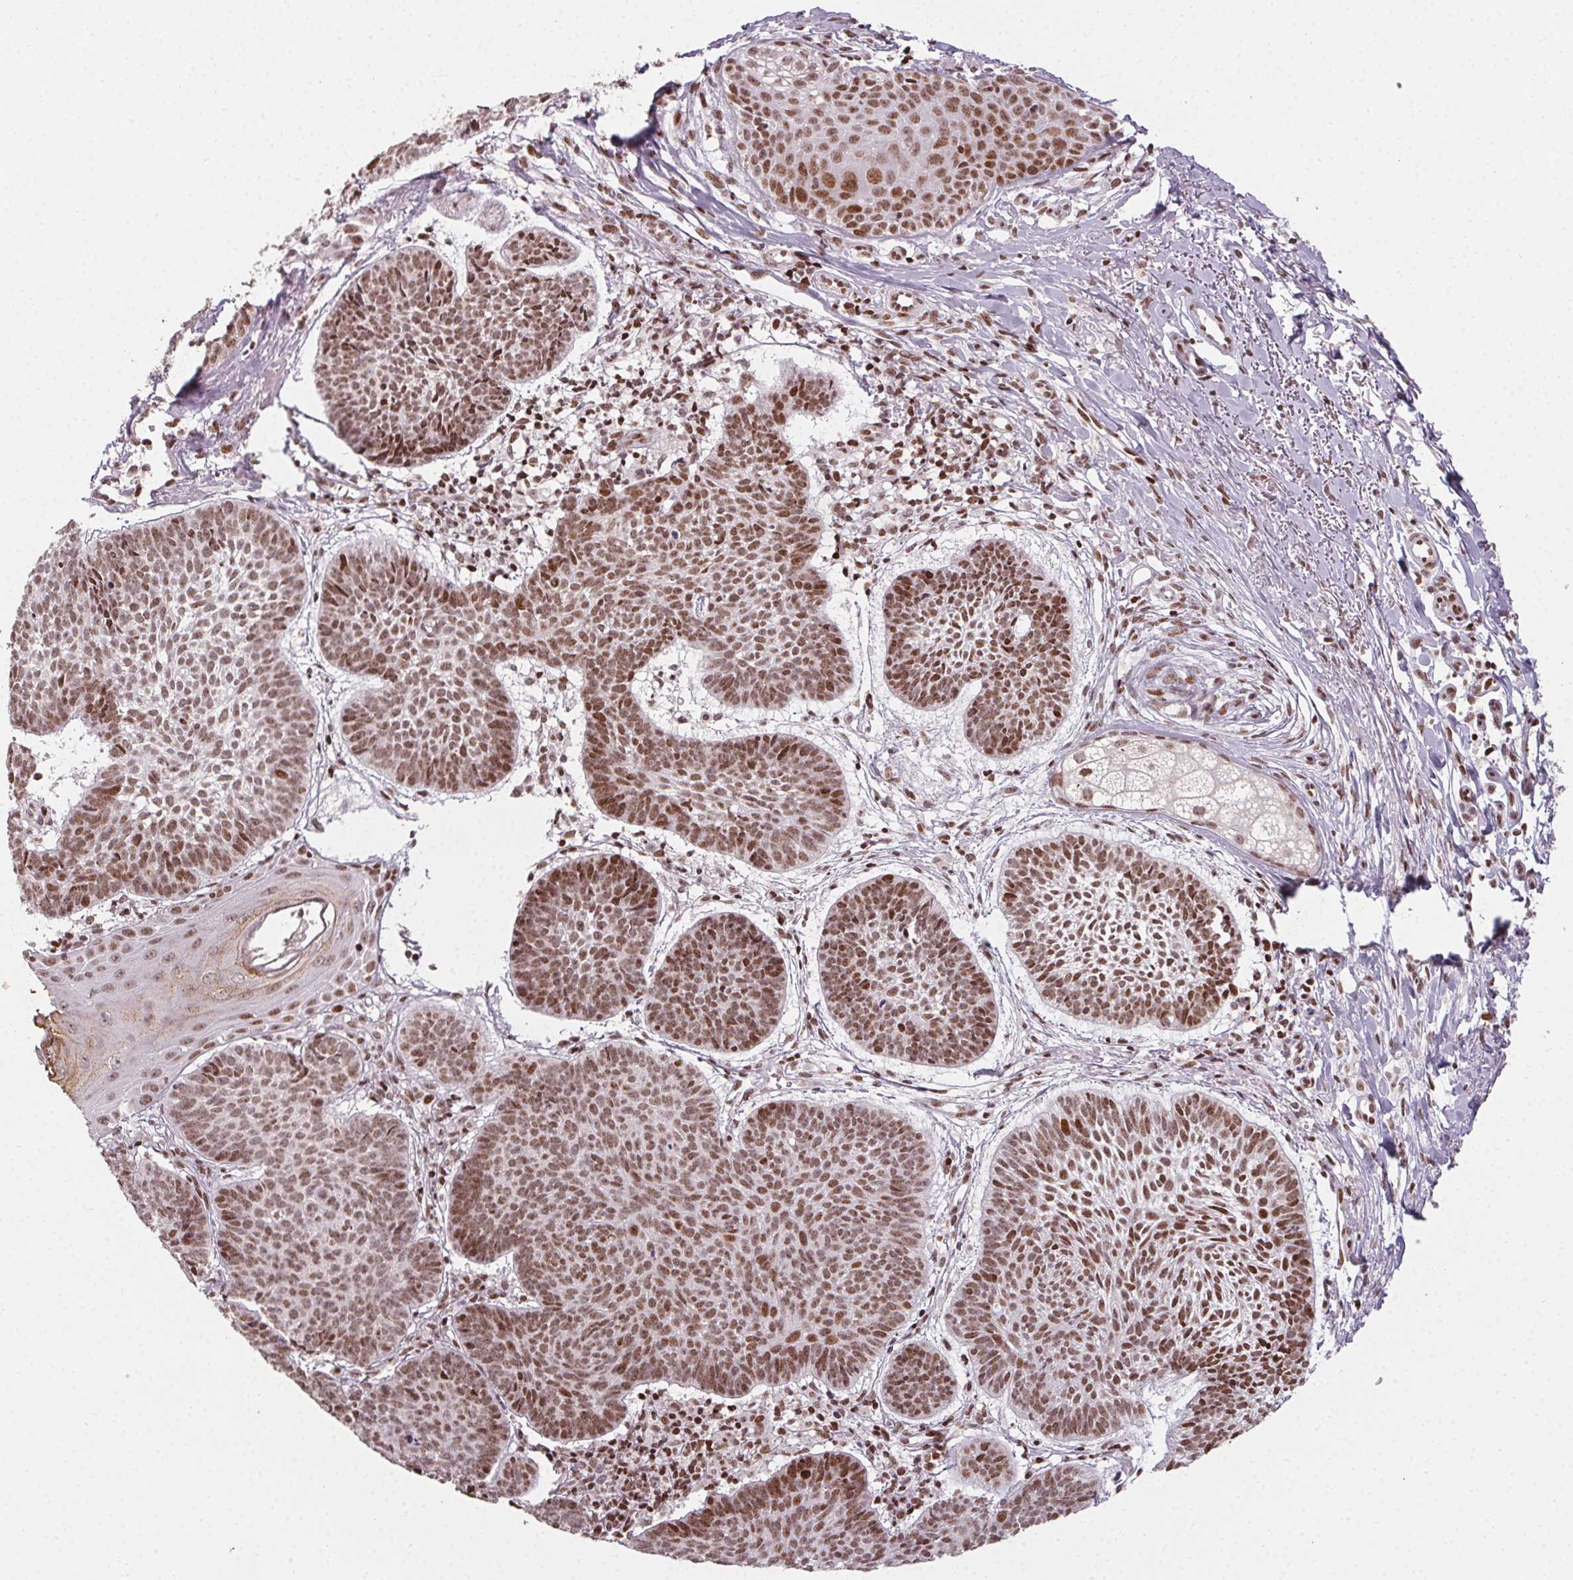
{"staining": {"intensity": "moderate", "quantity": ">75%", "location": "nuclear"}, "tissue": "skin cancer", "cell_type": "Tumor cells", "image_type": "cancer", "snomed": [{"axis": "morphology", "description": "Basal cell carcinoma"}, {"axis": "topography", "description": "Skin"}], "caption": "Skin basal cell carcinoma stained for a protein exhibits moderate nuclear positivity in tumor cells.", "gene": "KMT2A", "patient": {"sex": "male", "age": 72}}